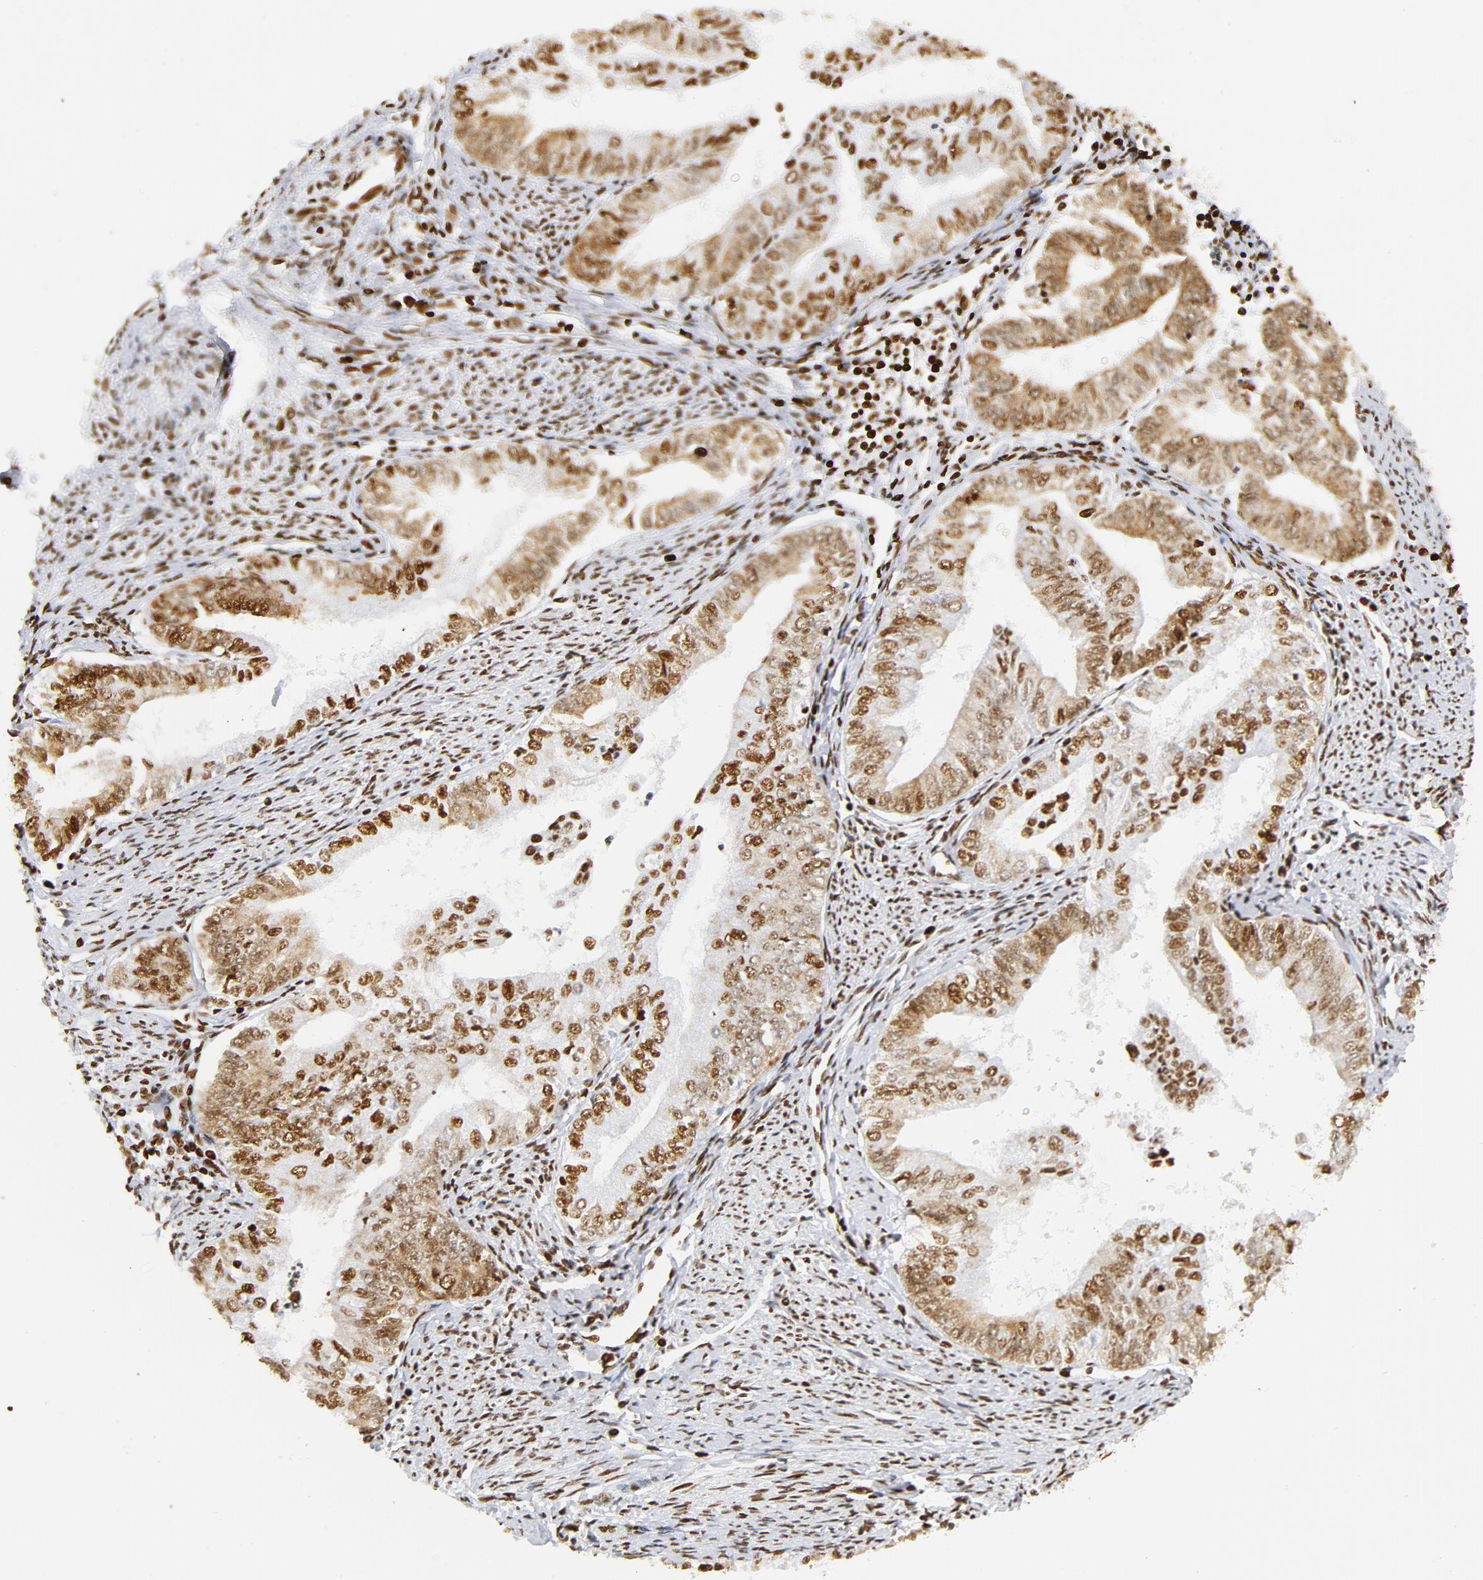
{"staining": {"intensity": "moderate", "quantity": ">75%", "location": "nuclear"}, "tissue": "endometrial cancer", "cell_type": "Tumor cells", "image_type": "cancer", "snomed": [{"axis": "morphology", "description": "Adenocarcinoma, NOS"}, {"axis": "topography", "description": "Endometrium"}], "caption": "Endometrial cancer tissue shows moderate nuclear staining in about >75% of tumor cells", "gene": "XRCC6", "patient": {"sex": "female", "age": 66}}